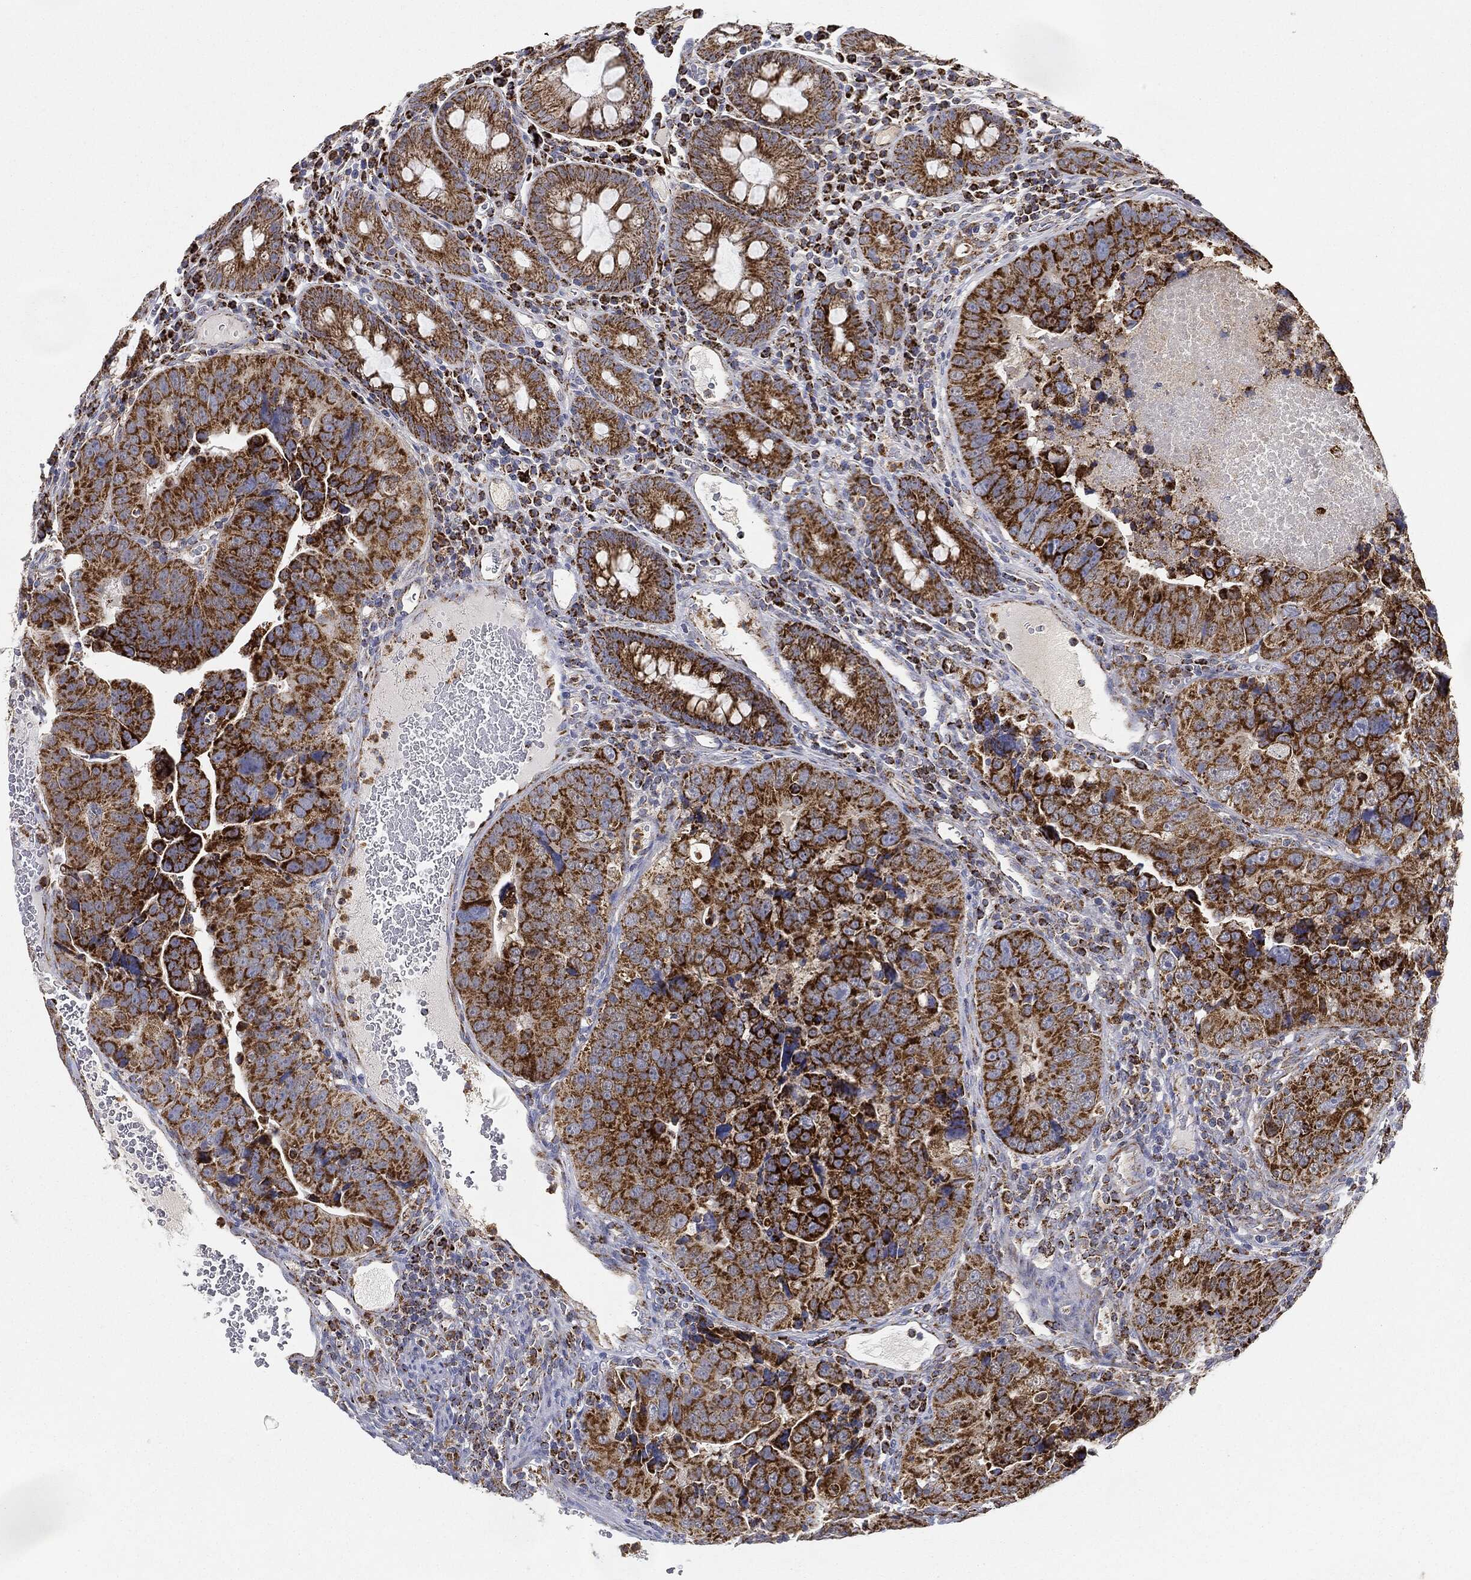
{"staining": {"intensity": "strong", "quantity": ">75%", "location": "cytoplasmic/membranous"}, "tissue": "colorectal cancer", "cell_type": "Tumor cells", "image_type": "cancer", "snomed": [{"axis": "morphology", "description": "Adenocarcinoma, NOS"}, {"axis": "topography", "description": "Colon"}], "caption": "Immunohistochemical staining of colorectal cancer exhibits high levels of strong cytoplasmic/membranous protein positivity in about >75% of tumor cells.", "gene": "CAPN15", "patient": {"sex": "female", "age": 72}}